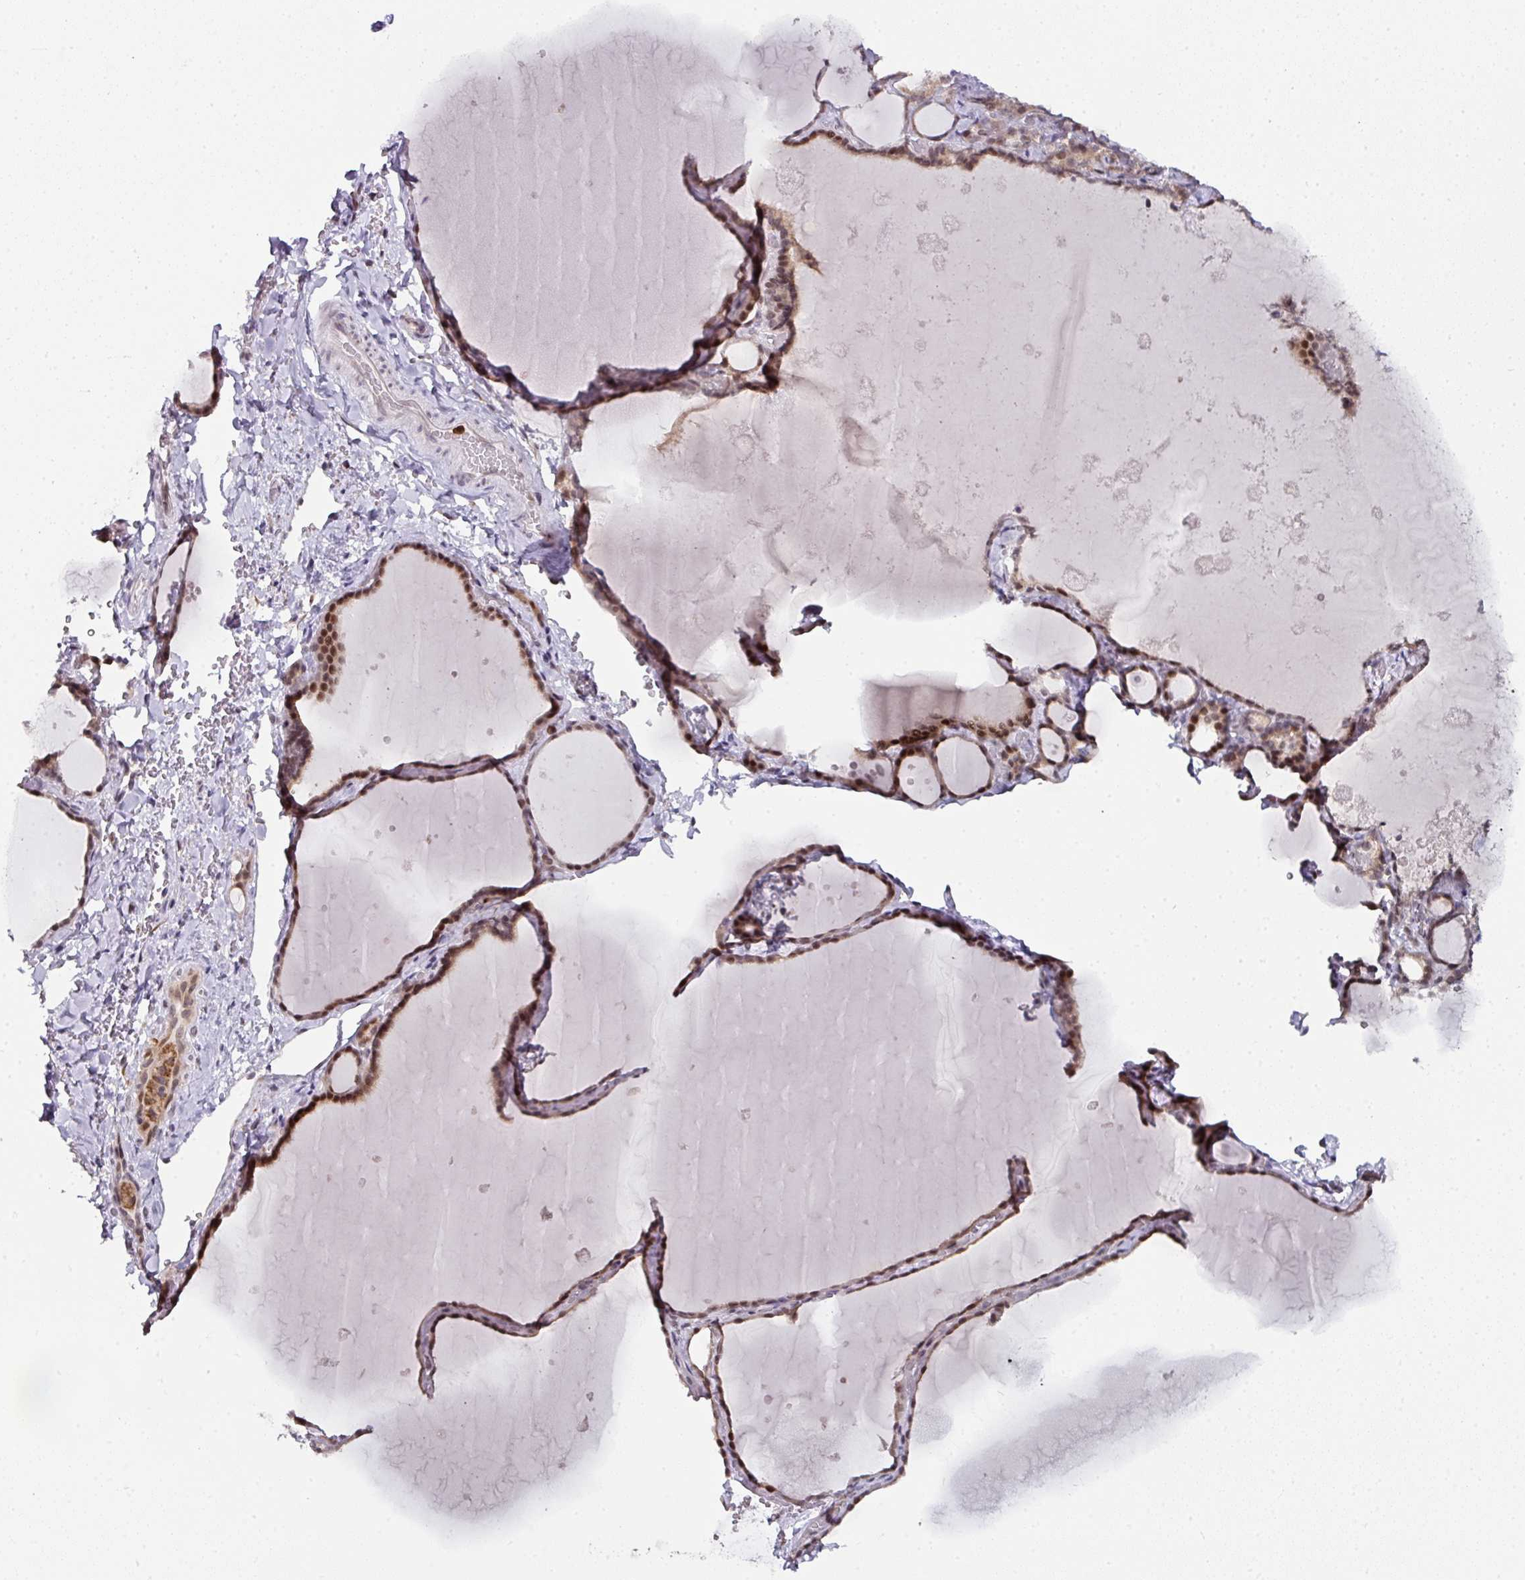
{"staining": {"intensity": "moderate", "quantity": "25%-75%", "location": "nuclear"}, "tissue": "thyroid gland", "cell_type": "Glandular cells", "image_type": "normal", "snomed": [{"axis": "morphology", "description": "Normal tissue, NOS"}, {"axis": "topography", "description": "Thyroid gland"}], "caption": "This histopathology image exhibits IHC staining of benign human thyroid gland, with medium moderate nuclear positivity in approximately 25%-75% of glandular cells.", "gene": "APOLD1", "patient": {"sex": "female", "age": 49}}